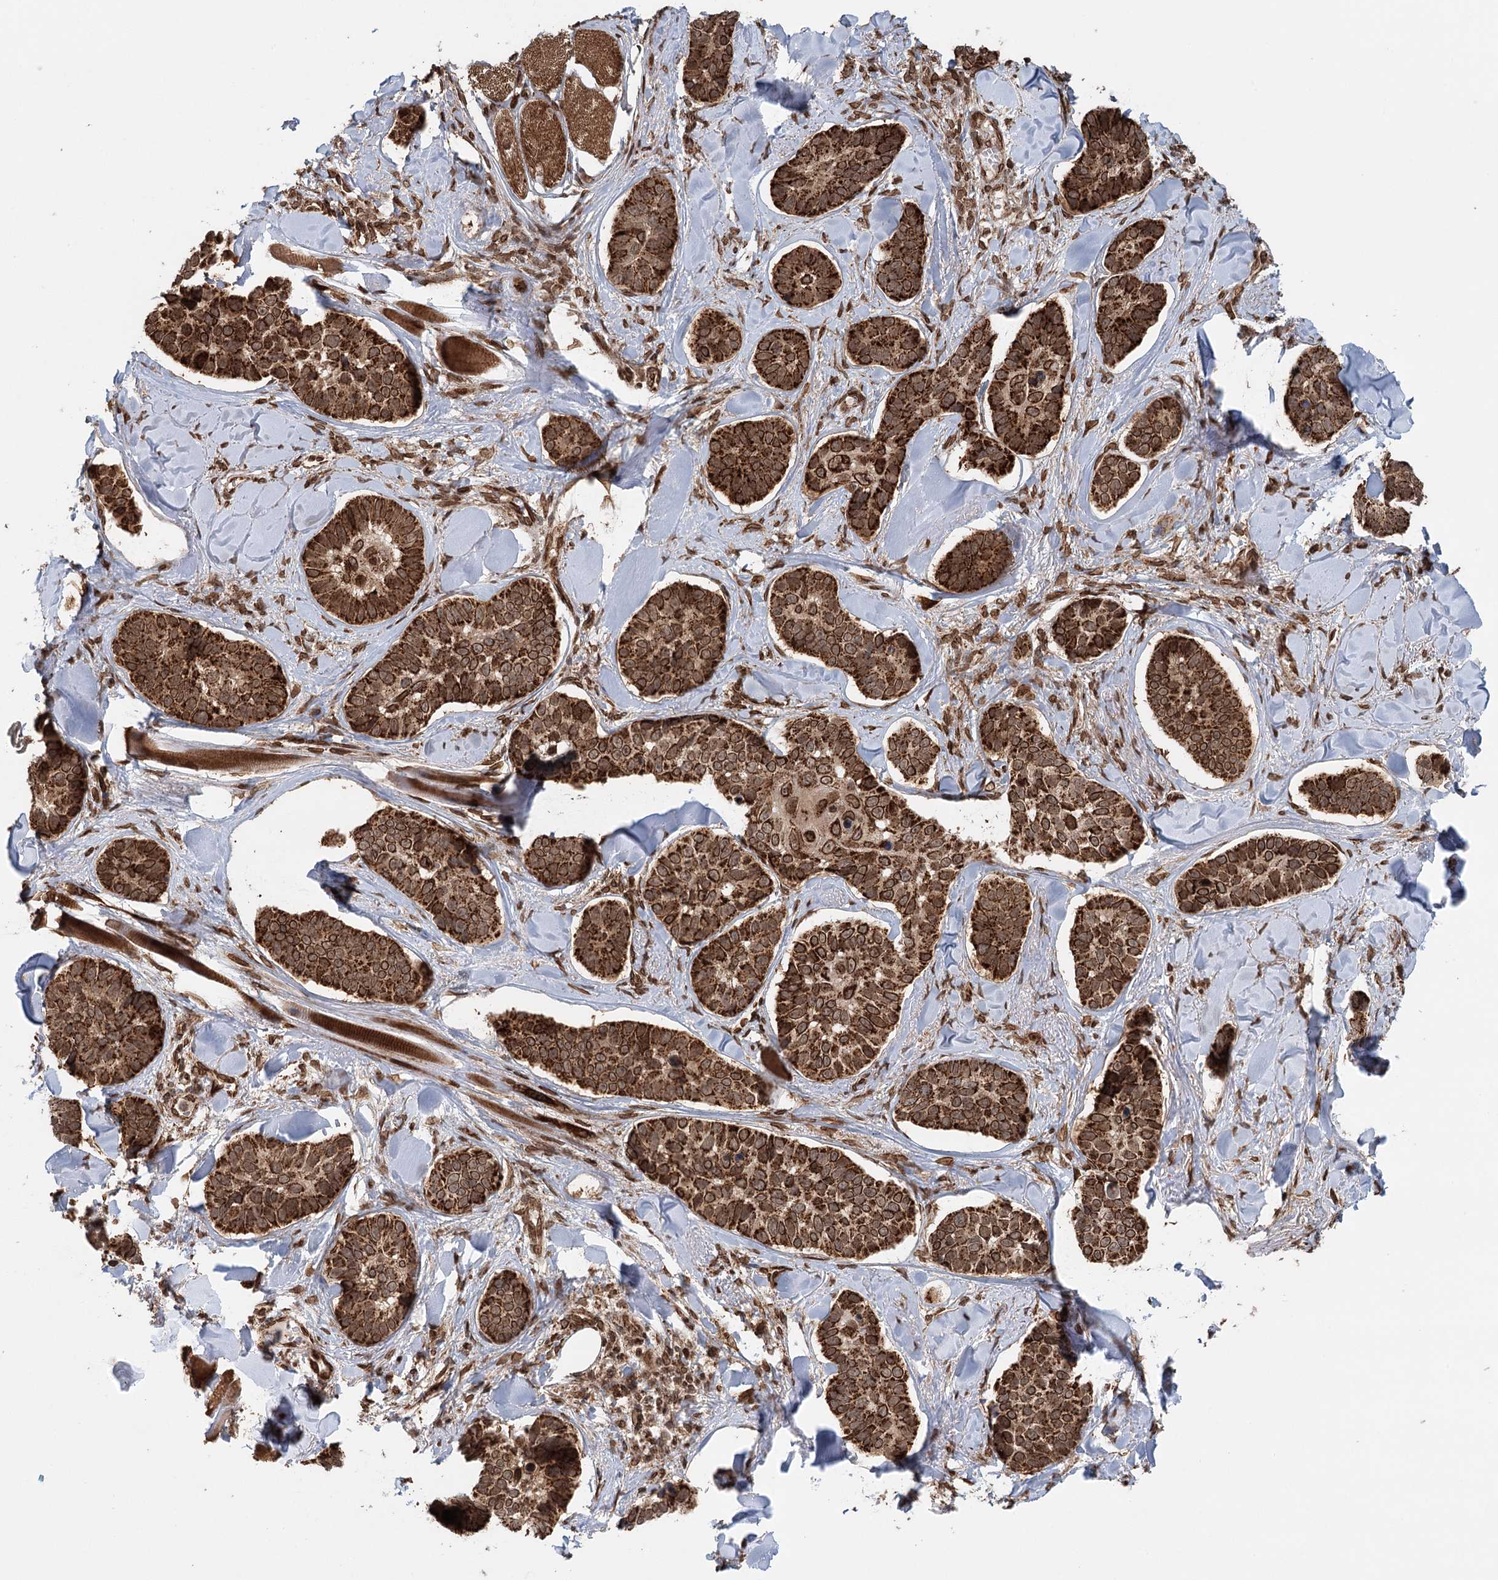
{"staining": {"intensity": "strong", "quantity": ">75%", "location": "cytoplasmic/membranous"}, "tissue": "skin cancer", "cell_type": "Tumor cells", "image_type": "cancer", "snomed": [{"axis": "morphology", "description": "Basal cell carcinoma"}, {"axis": "topography", "description": "Skin"}], "caption": "Tumor cells display high levels of strong cytoplasmic/membranous expression in approximately >75% of cells in basal cell carcinoma (skin). (Brightfield microscopy of DAB IHC at high magnification).", "gene": "BCKDHA", "patient": {"sex": "male", "age": 62}}